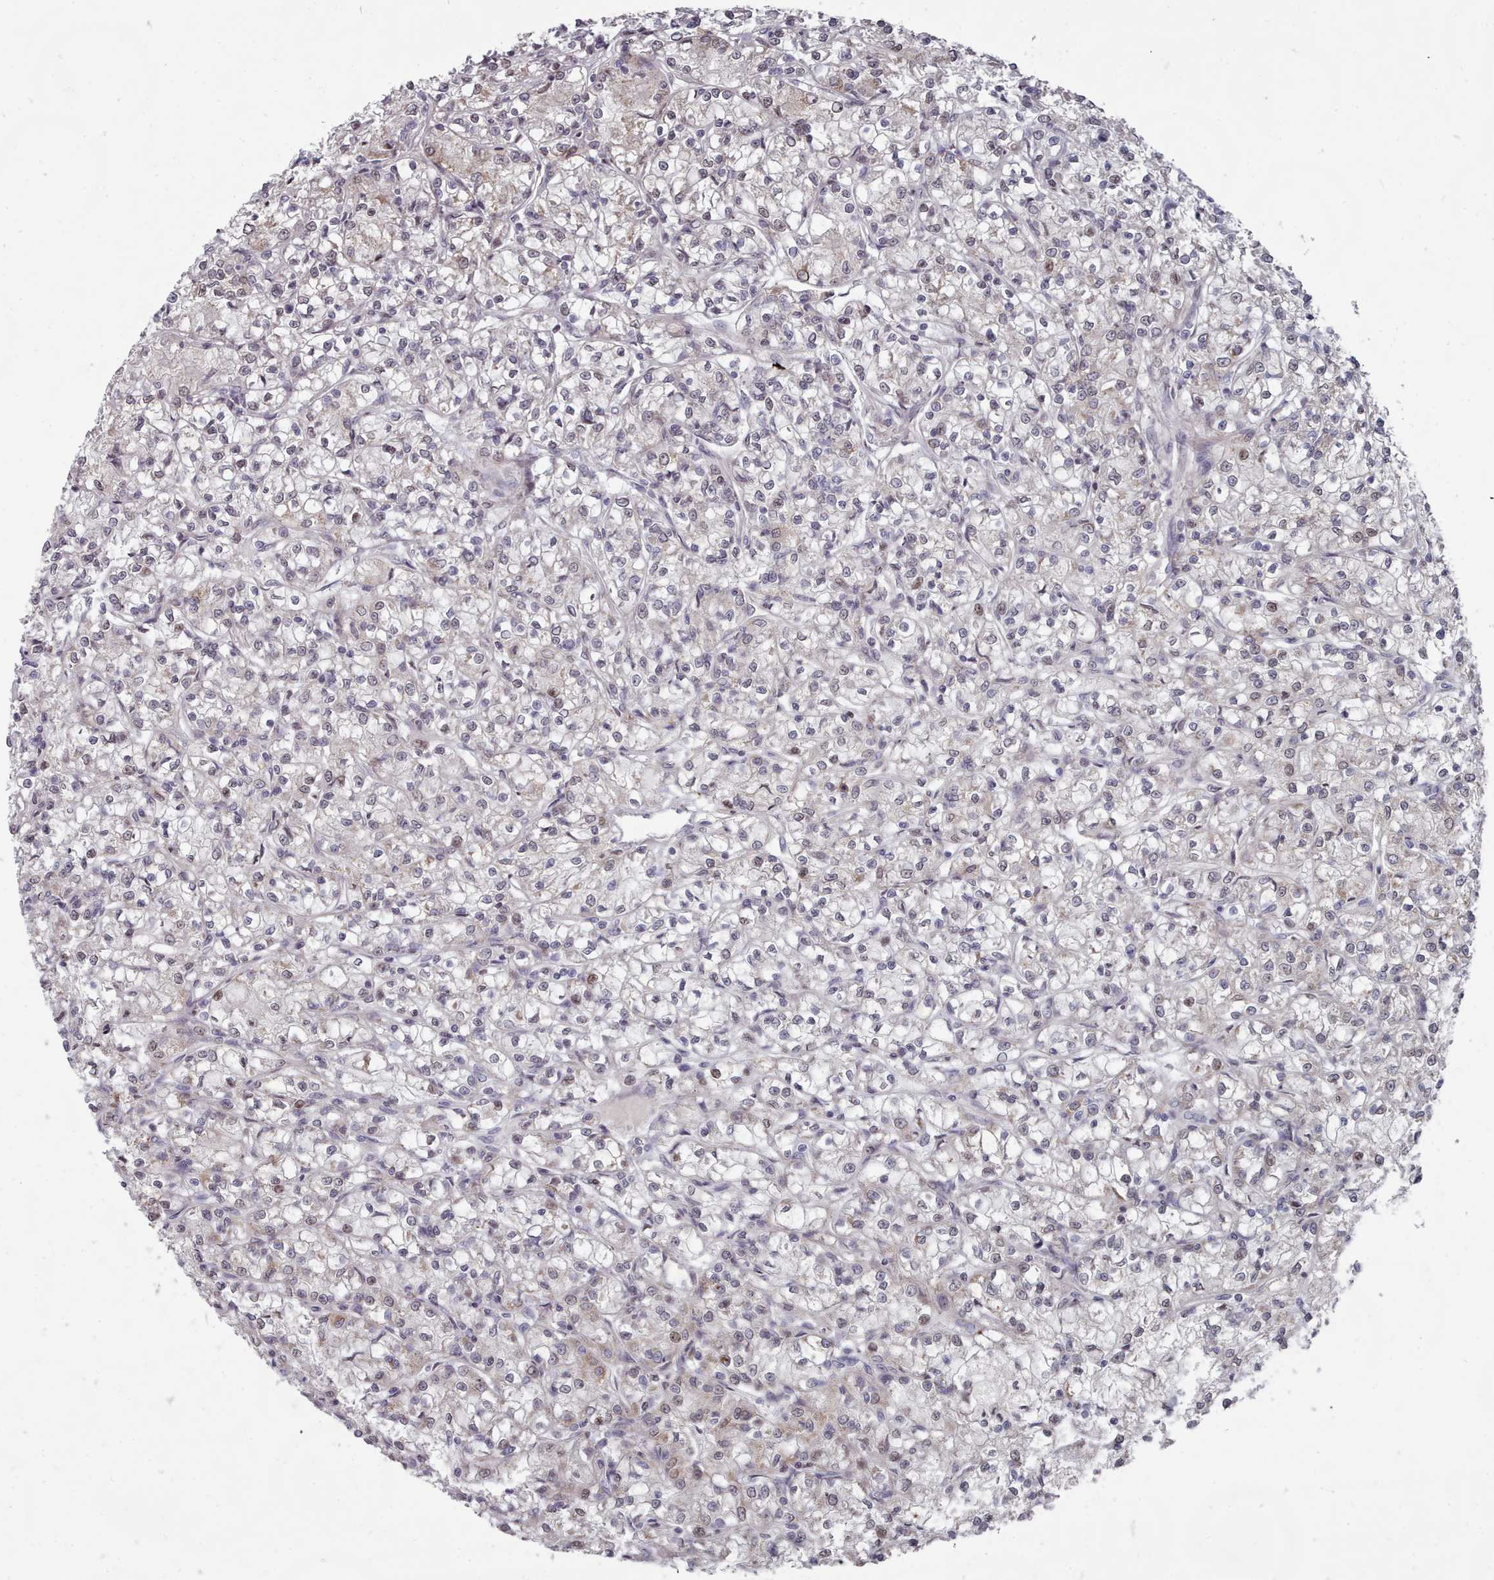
{"staining": {"intensity": "negative", "quantity": "none", "location": "none"}, "tissue": "renal cancer", "cell_type": "Tumor cells", "image_type": "cancer", "snomed": [{"axis": "morphology", "description": "Adenocarcinoma, NOS"}, {"axis": "topography", "description": "Kidney"}], "caption": "Tumor cells show no significant protein expression in renal cancer.", "gene": "ACKR3", "patient": {"sex": "female", "age": 59}}